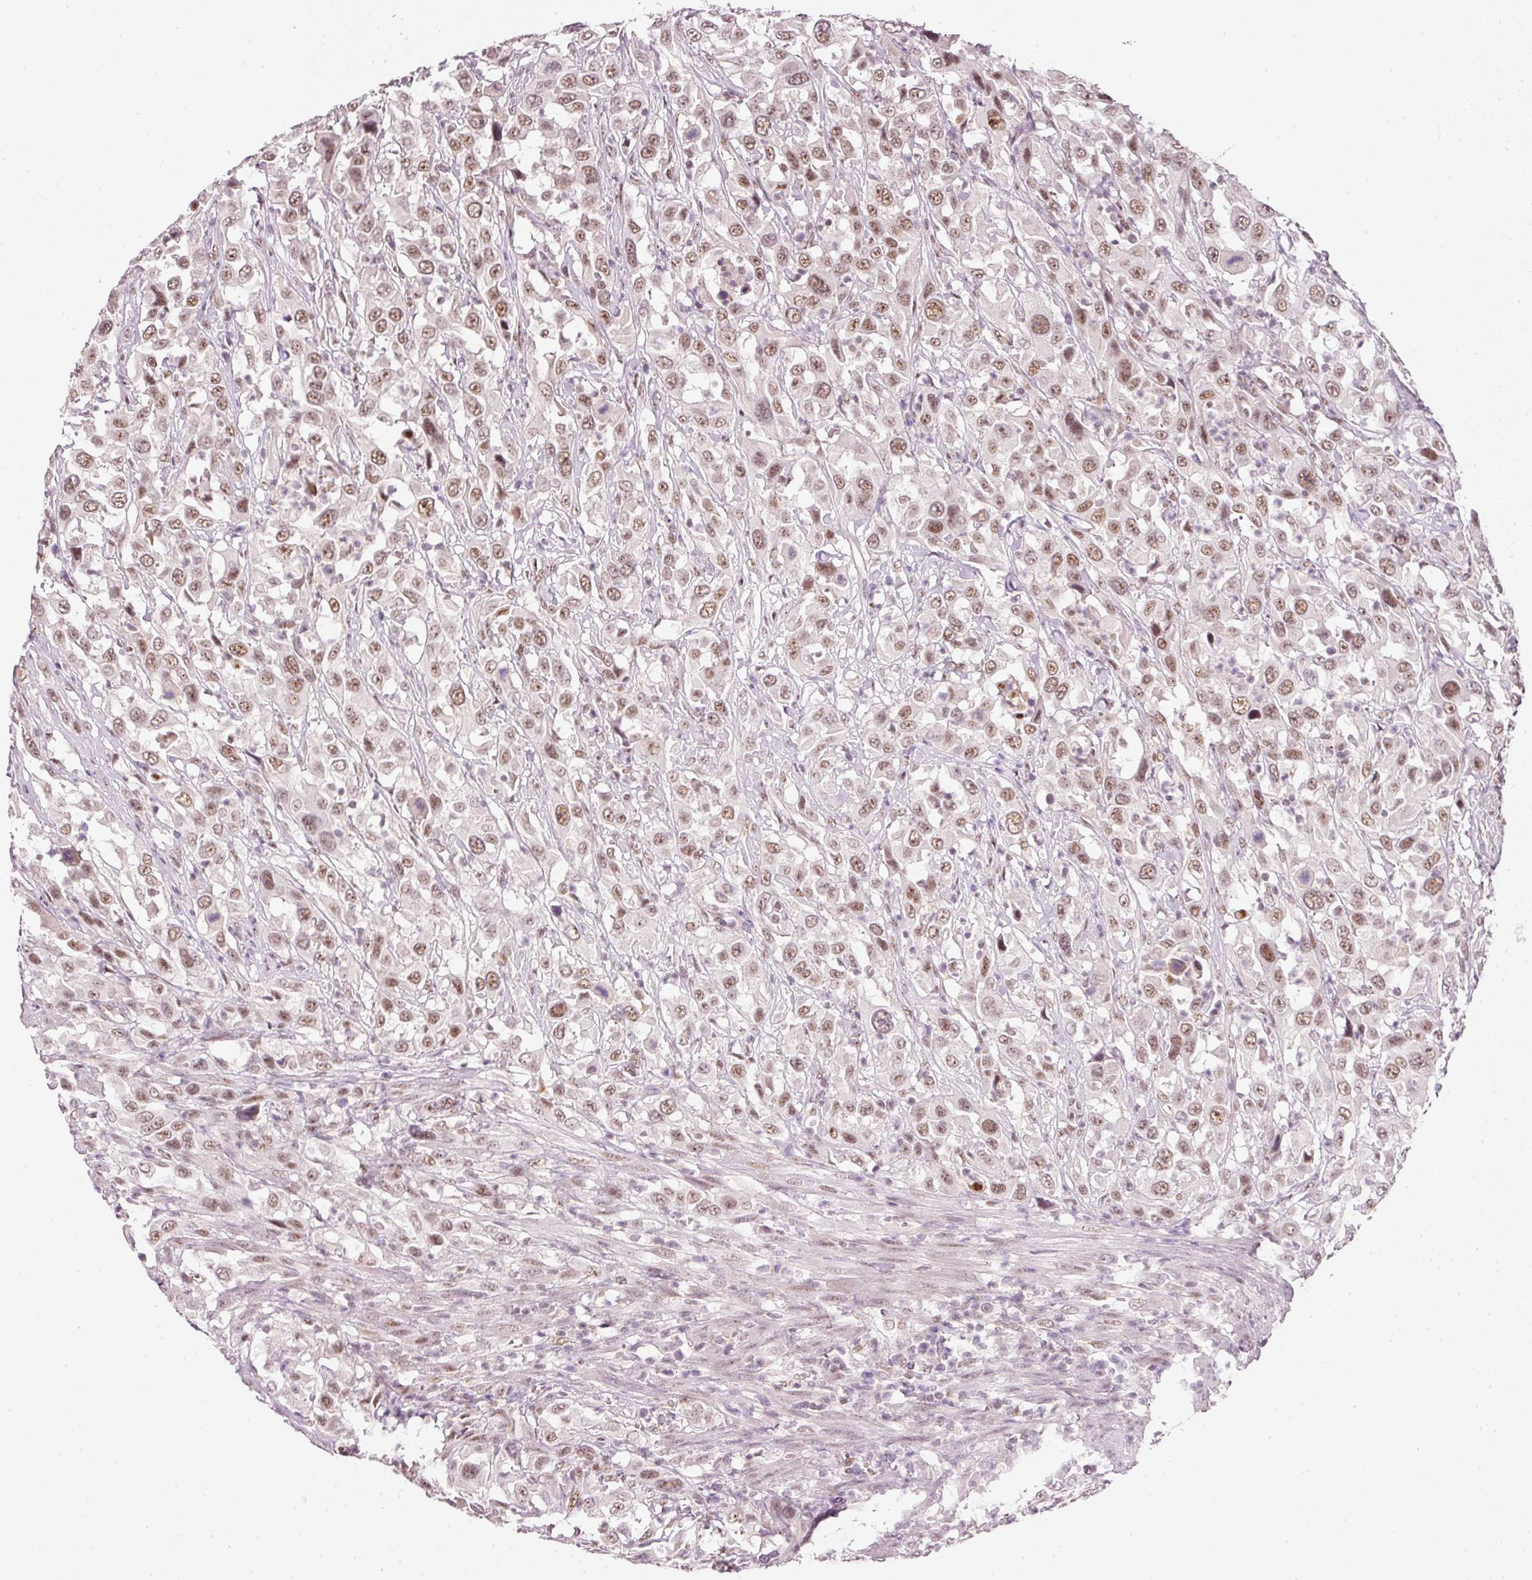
{"staining": {"intensity": "moderate", "quantity": ">75%", "location": "nuclear"}, "tissue": "urothelial cancer", "cell_type": "Tumor cells", "image_type": "cancer", "snomed": [{"axis": "morphology", "description": "Urothelial carcinoma, High grade"}, {"axis": "topography", "description": "Urinary bladder"}], "caption": "The photomicrograph exhibits staining of urothelial carcinoma (high-grade), revealing moderate nuclear protein staining (brown color) within tumor cells.", "gene": "FSTL3", "patient": {"sex": "male", "age": 61}}